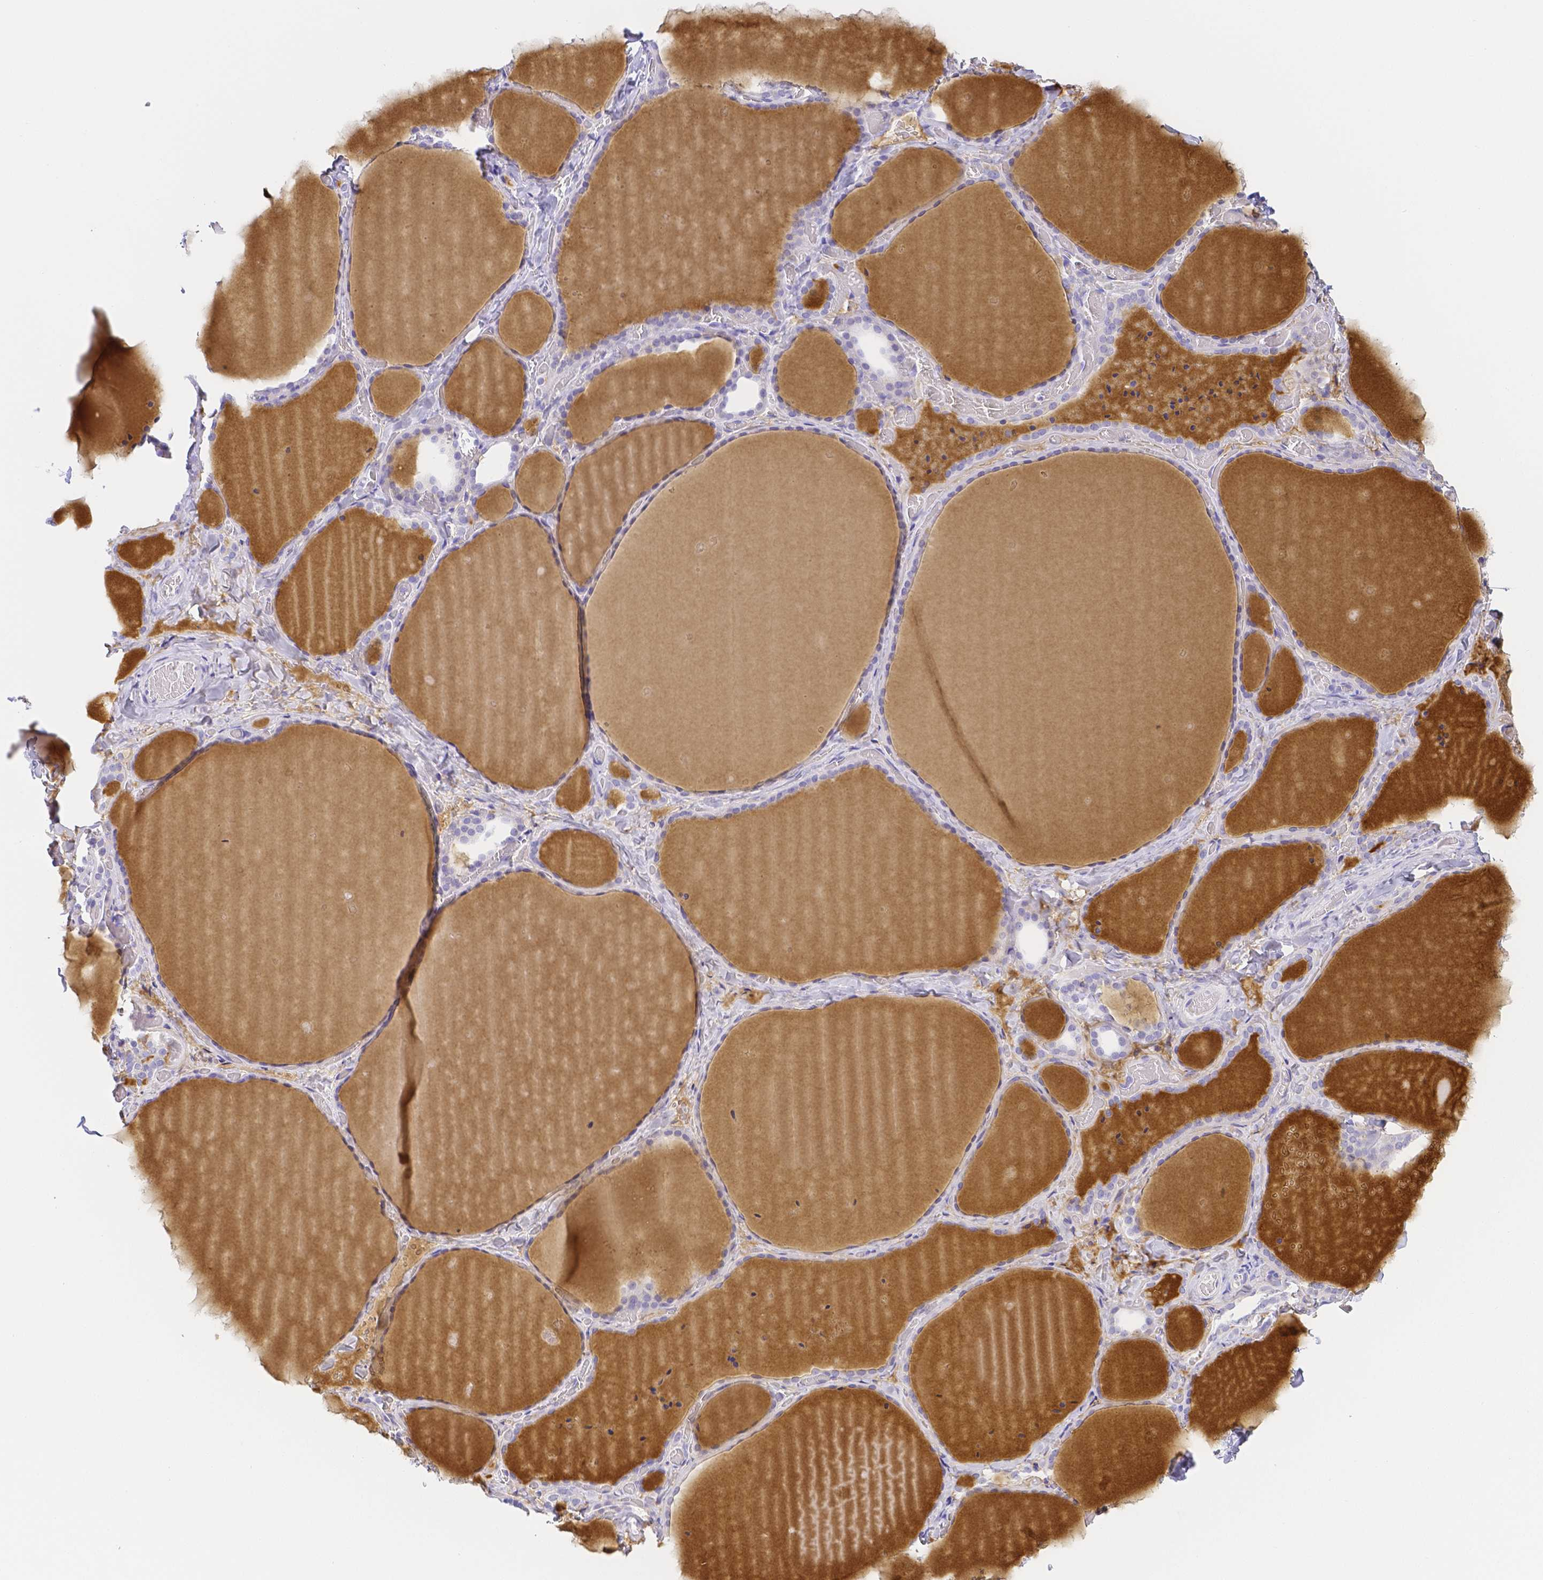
{"staining": {"intensity": "negative", "quantity": "none", "location": "none"}, "tissue": "thyroid gland", "cell_type": "Glandular cells", "image_type": "normal", "snomed": [{"axis": "morphology", "description": "Normal tissue, NOS"}, {"axis": "topography", "description": "Thyroid gland"}], "caption": "The image displays no significant positivity in glandular cells of thyroid gland. Brightfield microscopy of immunohistochemistry stained with DAB (3,3'-diaminobenzidine) (brown) and hematoxylin (blue), captured at high magnification.", "gene": "ZG16B", "patient": {"sex": "female", "age": 36}}